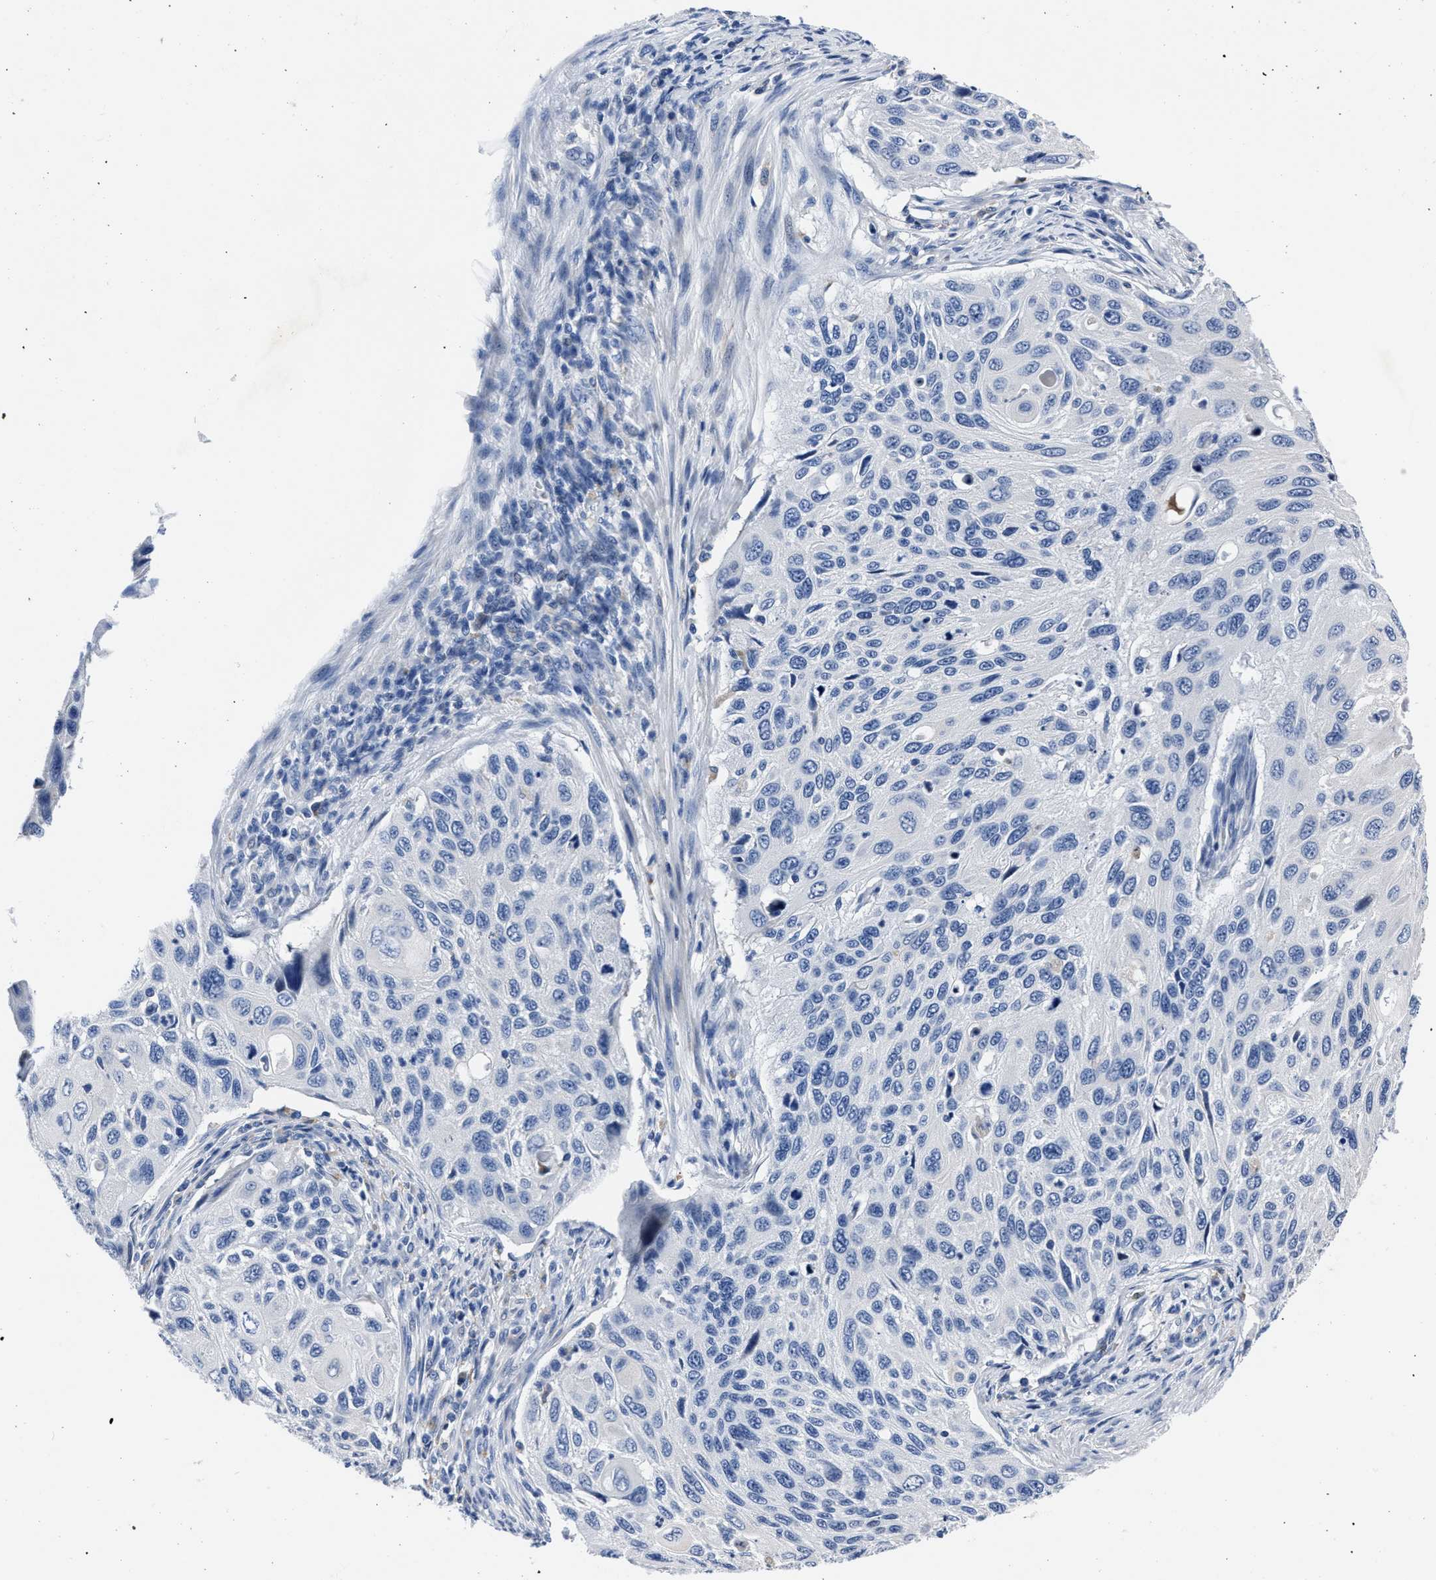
{"staining": {"intensity": "negative", "quantity": "none", "location": "none"}, "tissue": "cervical cancer", "cell_type": "Tumor cells", "image_type": "cancer", "snomed": [{"axis": "morphology", "description": "Squamous cell carcinoma, NOS"}, {"axis": "topography", "description": "Cervix"}], "caption": "Tumor cells are negative for protein expression in human squamous cell carcinoma (cervical).", "gene": "MOV10L1", "patient": {"sex": "female", "age": 70}}